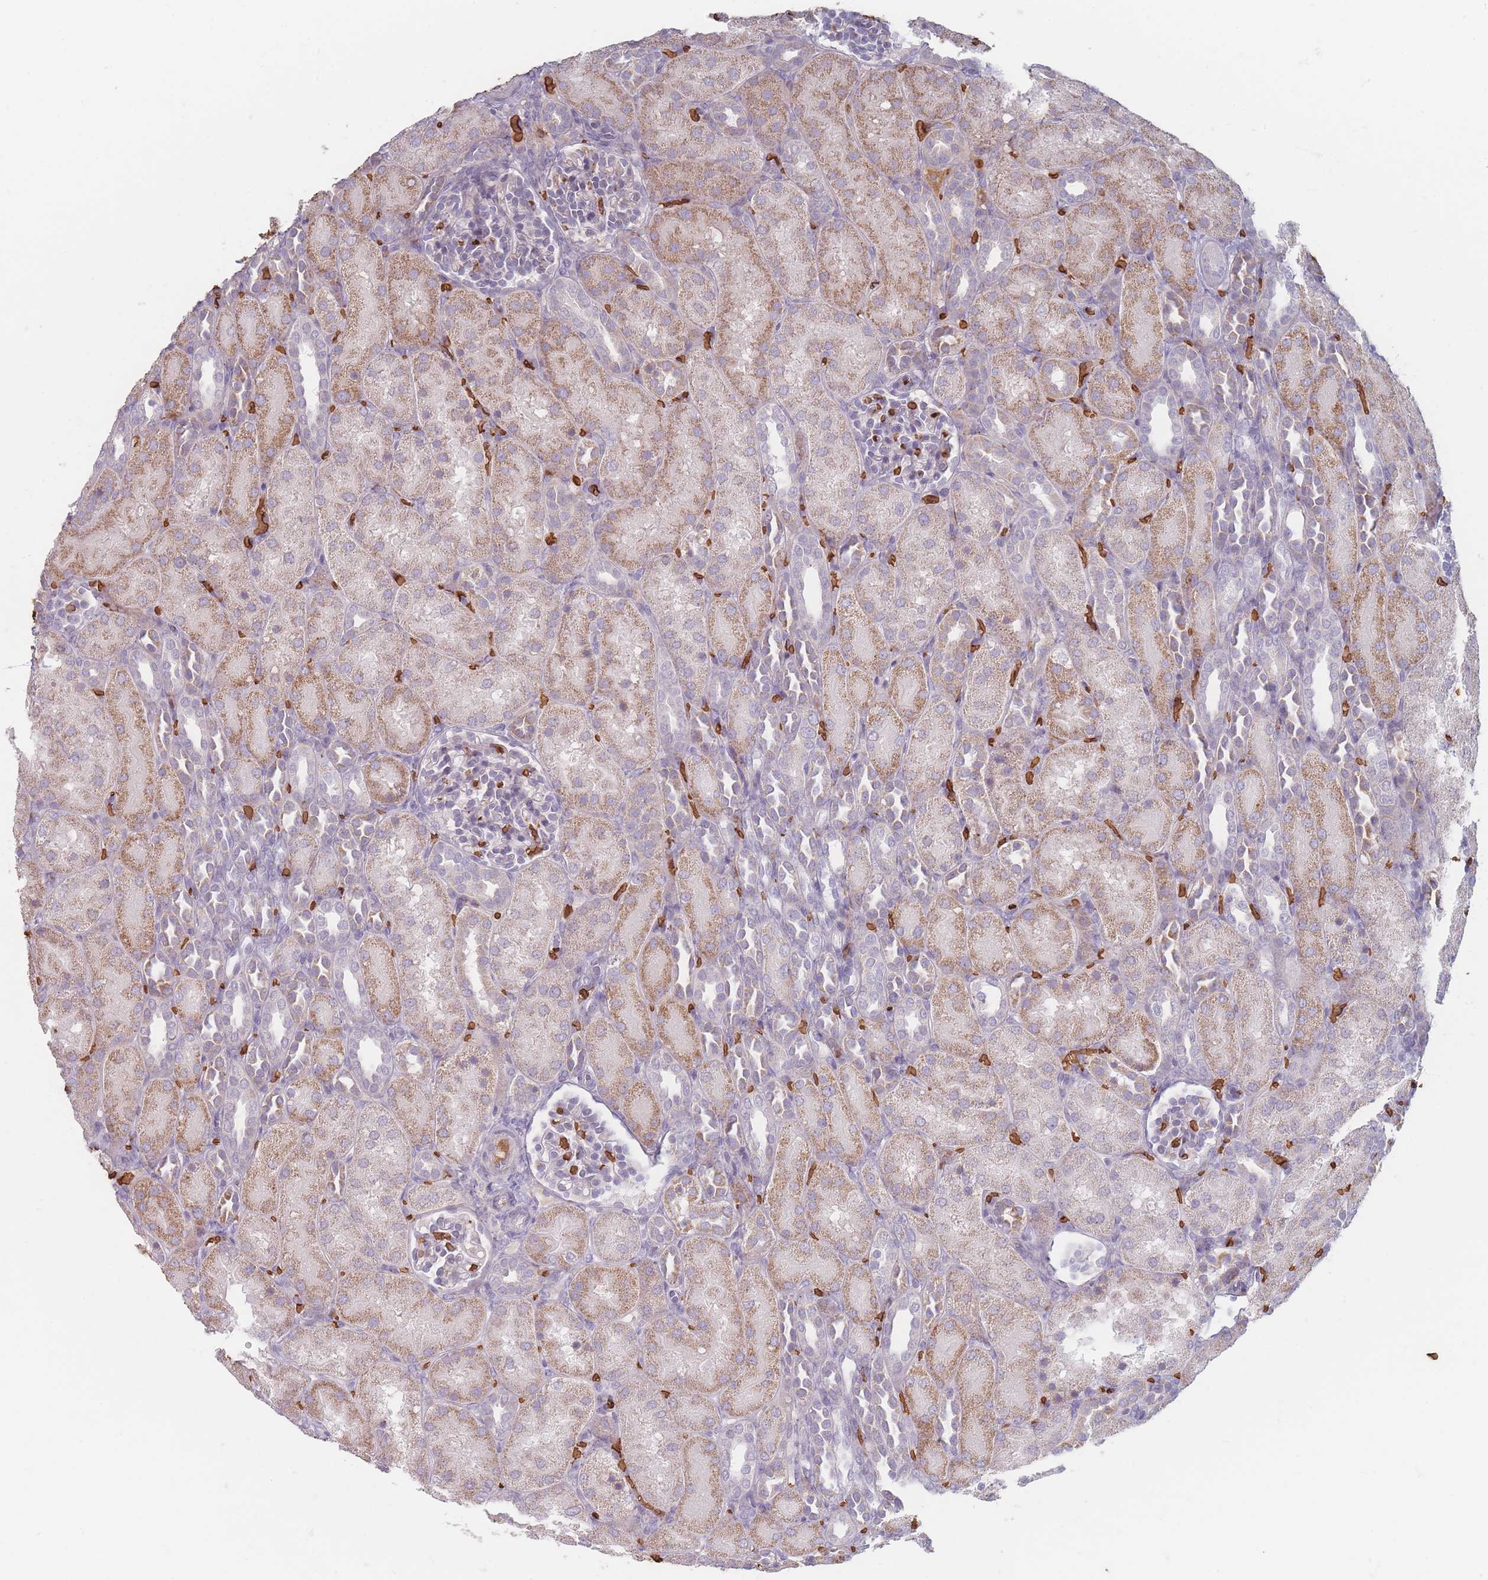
{"staining": {"intensity": "negative", "quantity": "none", "location": "none"}, "tissue": "kidney", "cell_type": "Cells in glomeruli", "image_type": "normal", "snomed": [{"axis": "morphology", "description": "Normal tissue, NOS"}, {"axis": "topography", "description": "Kidney"}], "caption": "This is an immunohistochemistry histopathology image of benign human kidney. There is no positivity in cells in glomeruli.", "gene": "SLC2A6", "patient": {"sex": "male", "age": 1}}